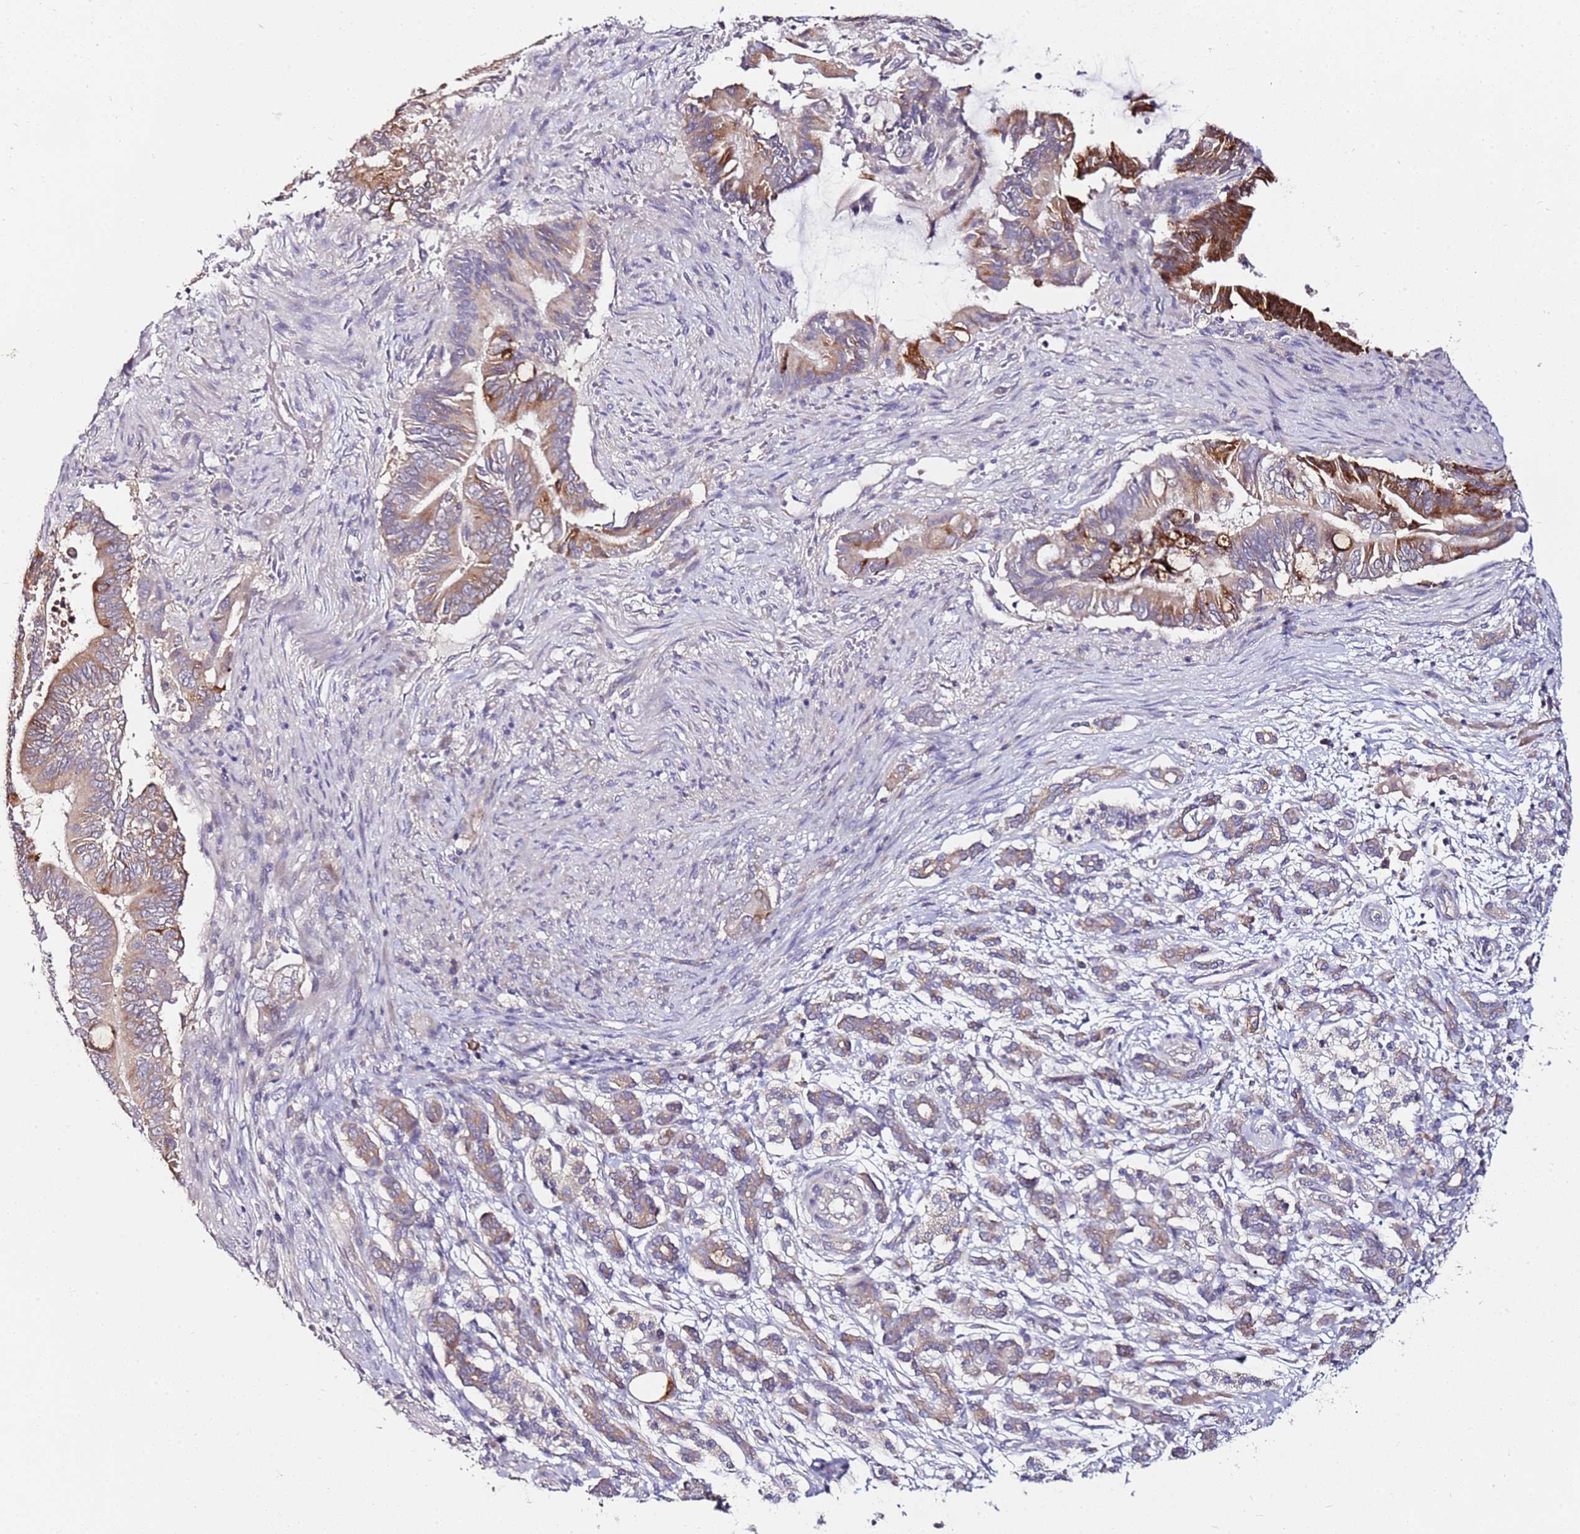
{"staining": {"intensity": "moderate", "quantity": "25%-75%", "location": "cytoplasmic/membranous"}, "tissue": "pancreatic cancer", "cell_type": "Tumor cells", "image_type": "cancer", "snomed": [{"axis": "morphology", "description": "Adenocarcinoma, NOS"}, {"axis": "topography", "description": "Pancreas"}], "caption": "A brown stain shows moderate cytoplasmic/membranous staining of a protein in pancreatic adenocarcinoma tumor cells. Using DAB (3,3'-diaminobenzidine) (brown) and hematoxylin (blue) stains, captured at high magnification using brightfield microscopy.", "gene": "SRRM5", "patient": {"sex": "male", "age": 68}}